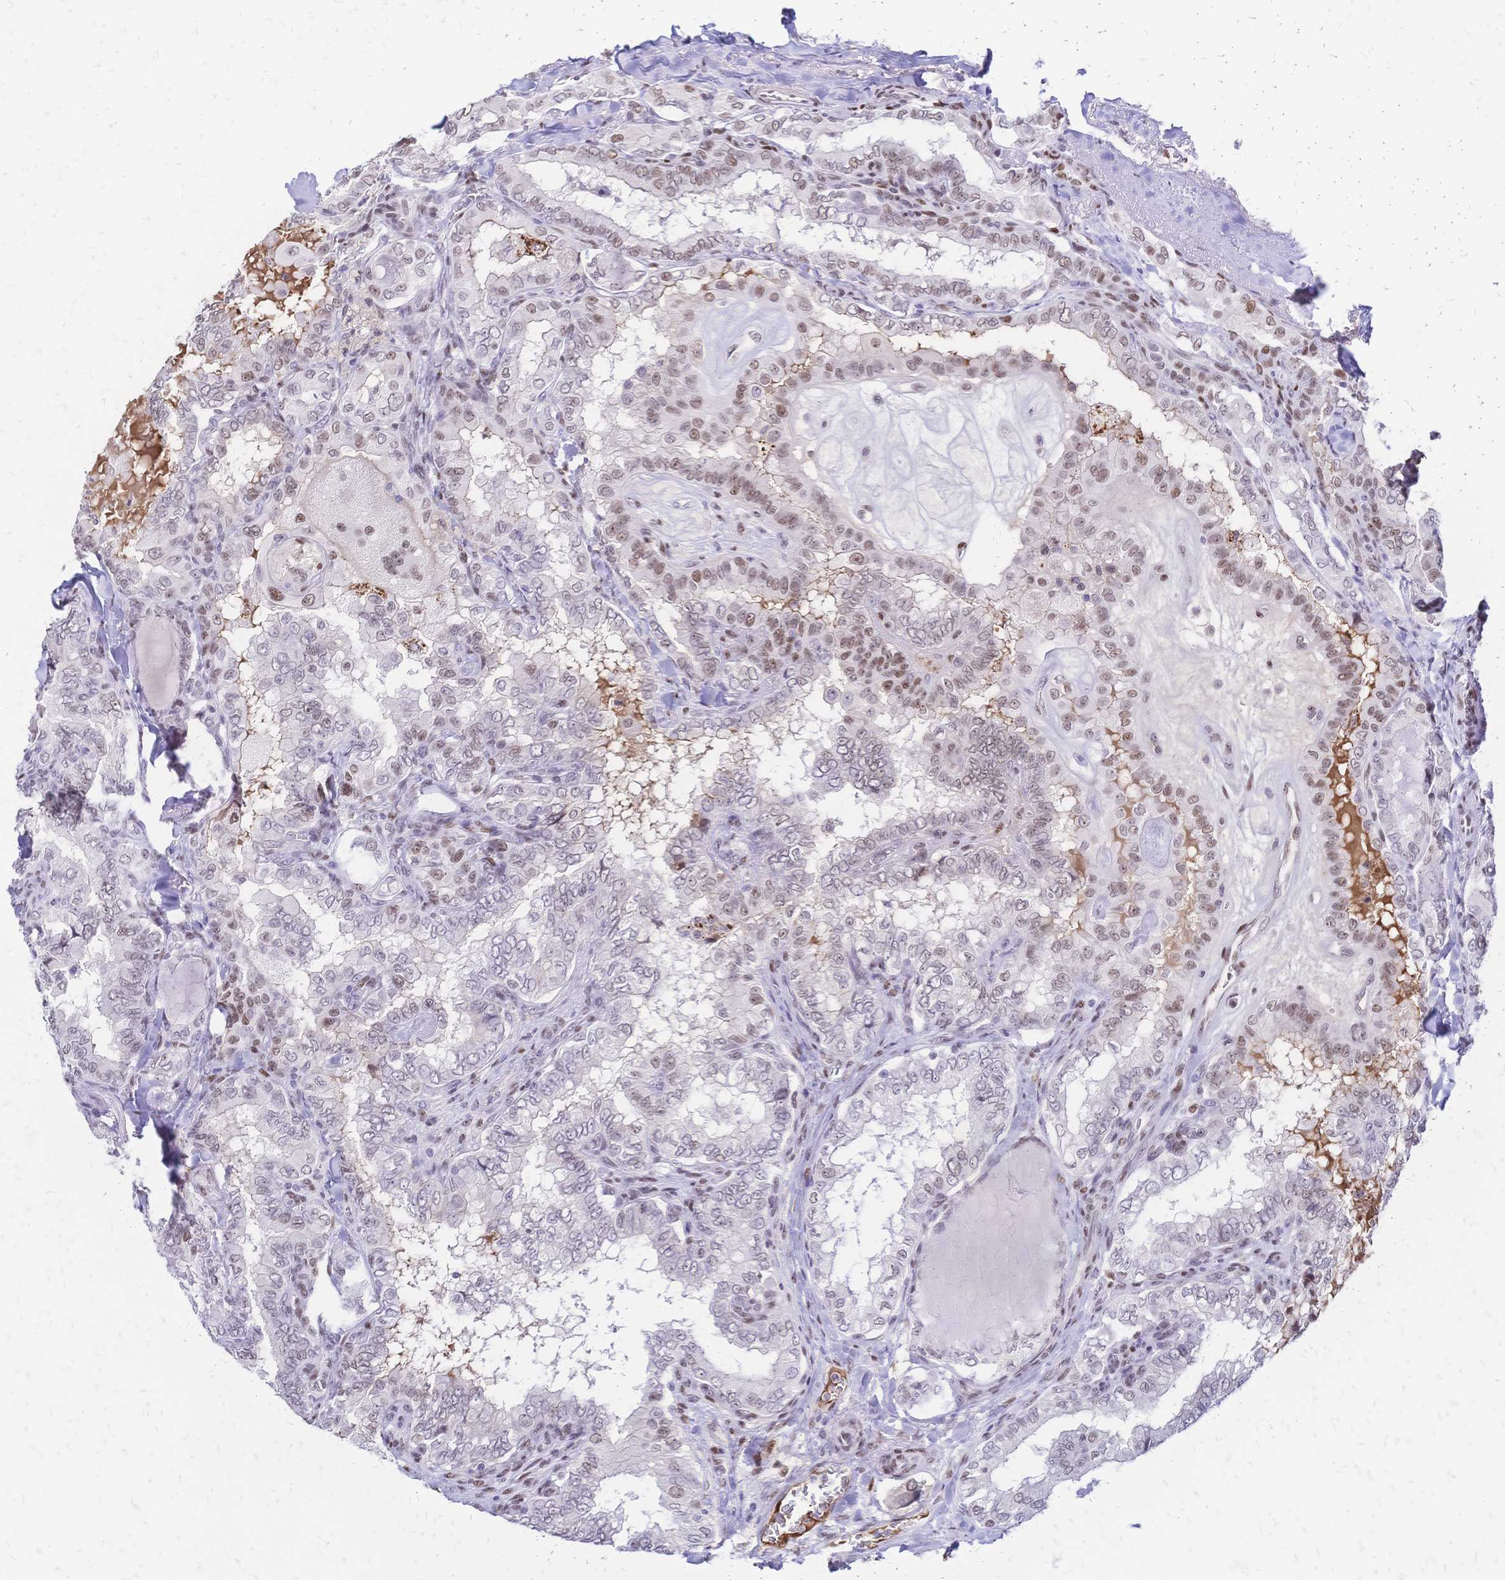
{"staining": {"intensity": "moderate", "quantity": "<25%", "location": "nuclear"}, "tissue": "thyroid cancer", "cell_type": "Tumor cells", "image_type": "cancer", "snomed": [{"axis": "morphology", "description": "Papillary adenocarcinoma, NOS"}, {"axis": "topography", "description": "Thyroid gland"}], "caption": "Immunohistochemical staining of human thyroid papillary adenocarcinoma reveals low levels of moderate nuclear expression in about <25% of tumor cells. Immunohistochemistry stains the protein in brown and the nuclei are stained blue.", "gene": "NFIC", "patient": {"sex": "female", "age": 75}}